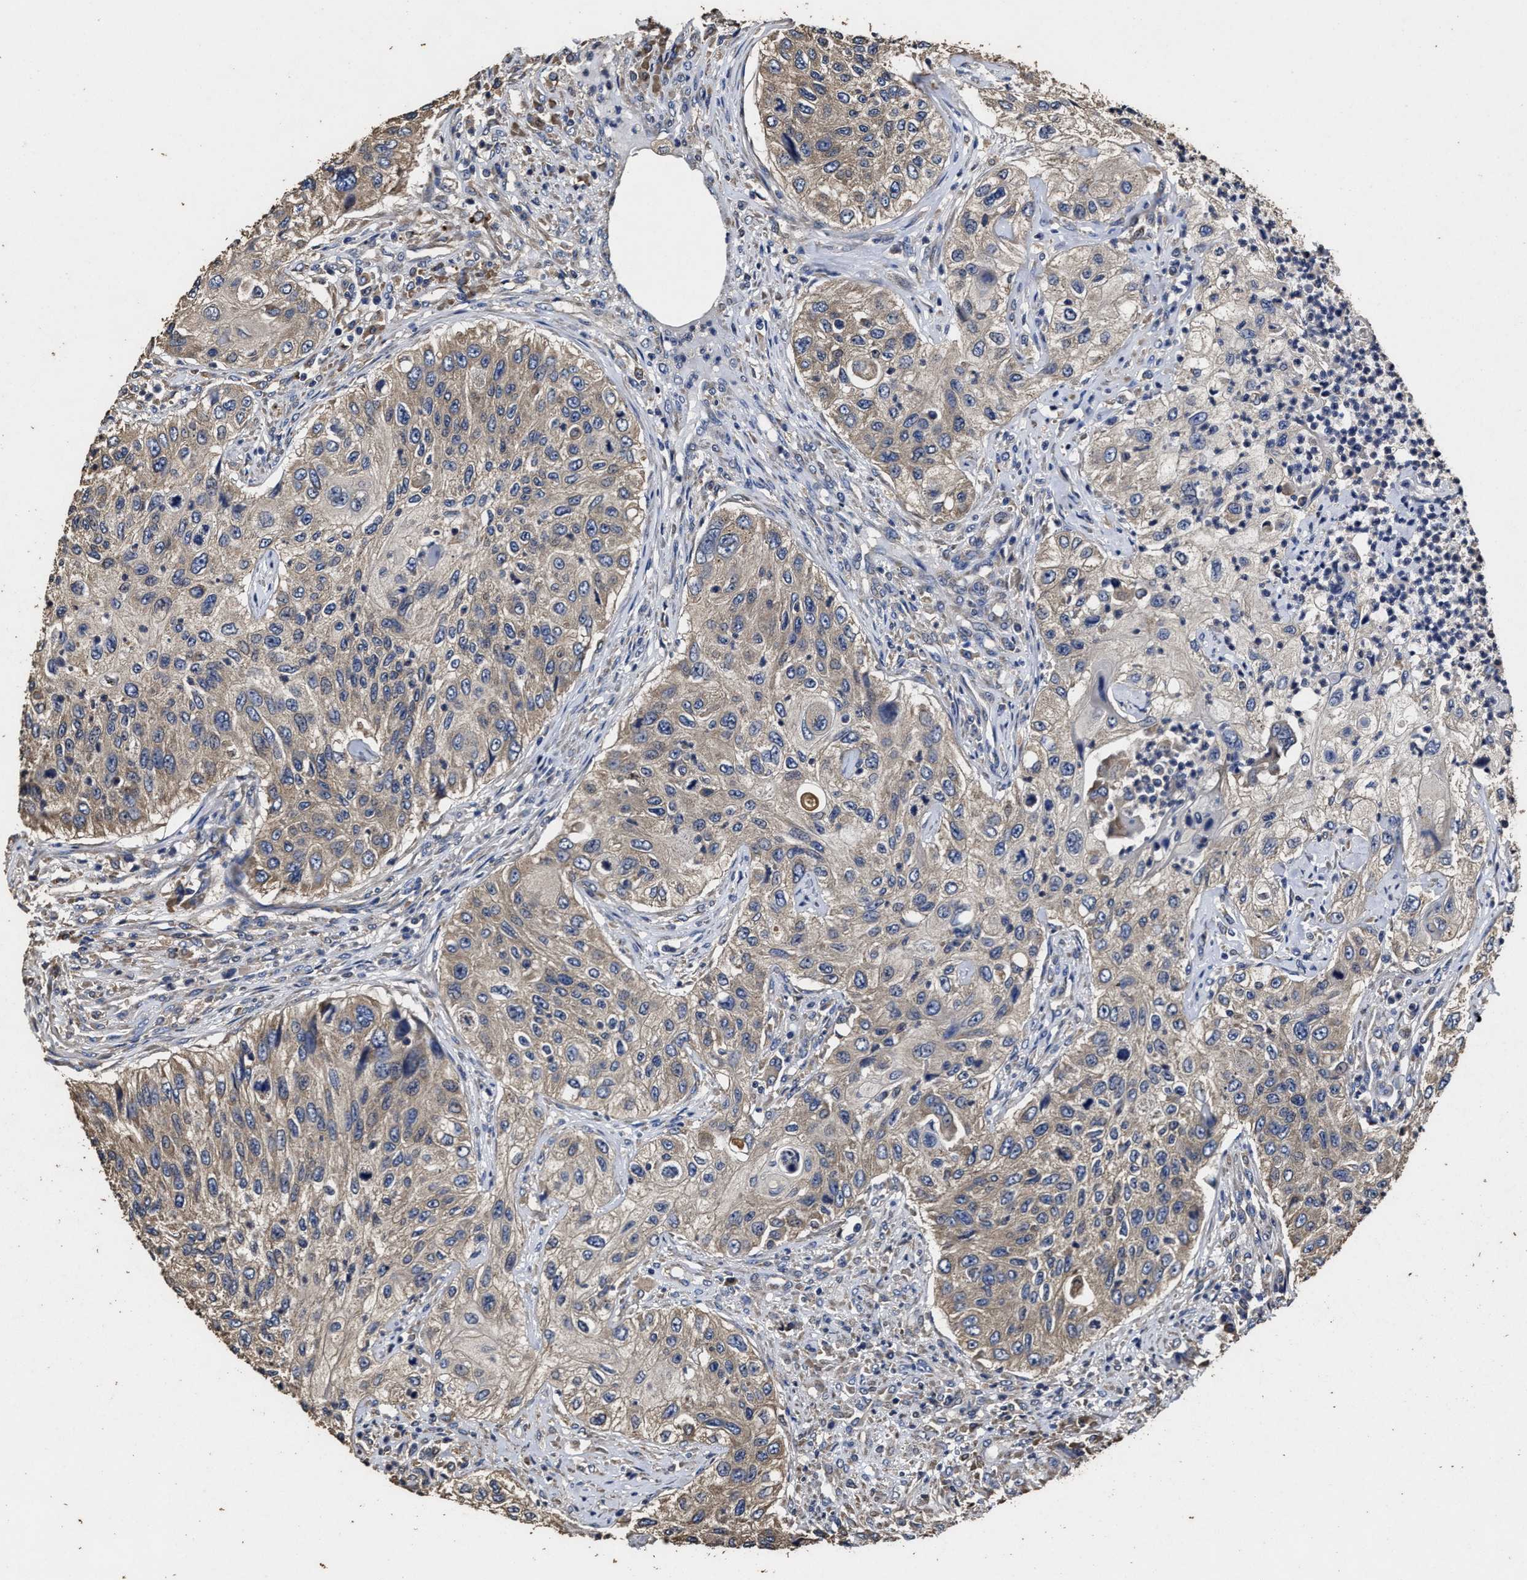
{"staining": {"intensity": "weak", "quantity": ">75%", "location": "cytoplasmic/membranous"}, "tissue": "urothelial cancer", "cell_type": "Tumor cells", "image_type": "cancer", "snomed": [{"axis": "morphology", "description": "Urothelial carcinoma, High grade"}, {"axis": "topography", "description": "Urinary bladder"}], "caption": "Protein expression analysis of human high-grade urothelial carcinoma reveals weak cytoplasmic/membranous staining in about >75% of tumor cells. (DAB IHC with brightfield microscopy, high magnification).", "gene": "PPM1K", "patient": {"sex": "female", "age": 60}}